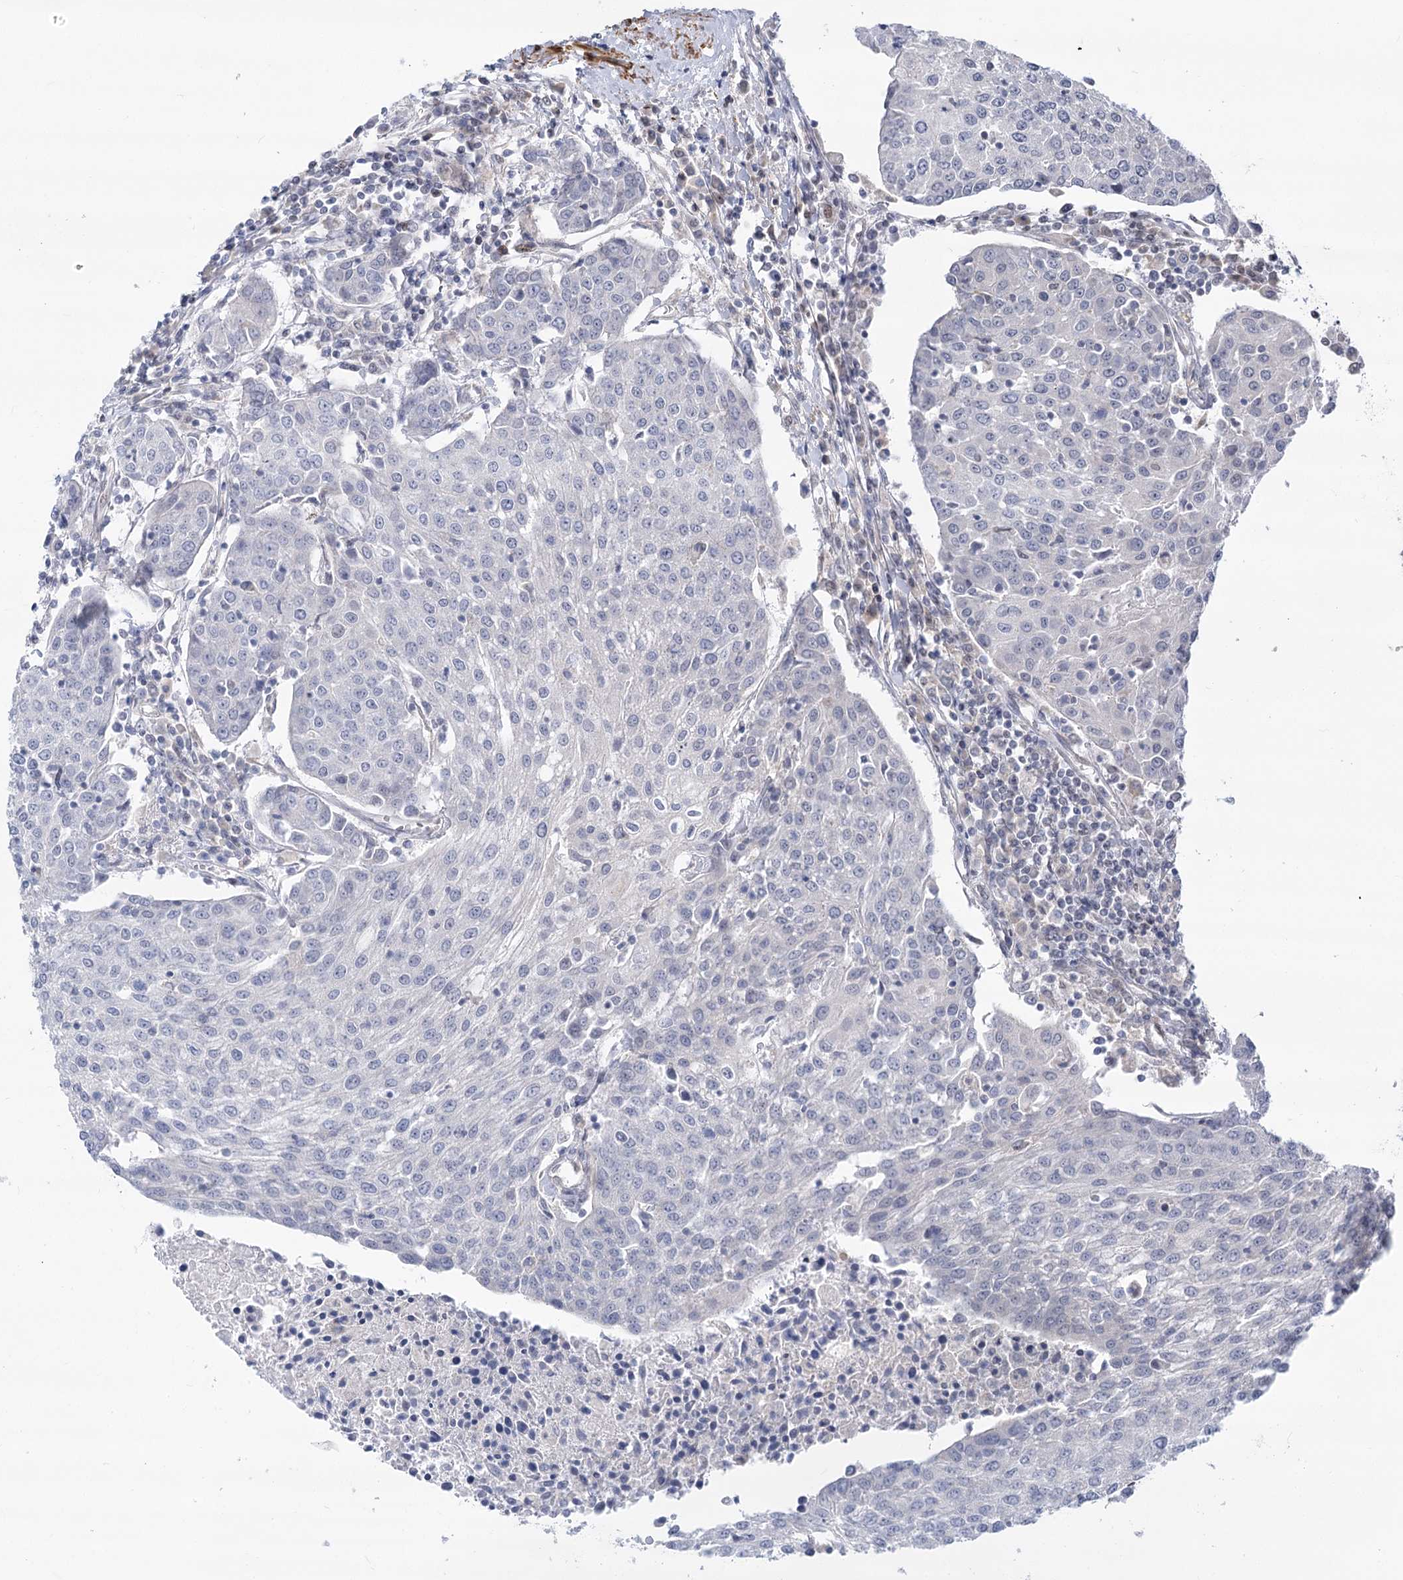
{"staining": {"intensity": "negative", "quantity": "none", "location": "none"}, "tissue": "urothelial cancer", "cell_type": "Tumor cells", "image_type": "cancer", "snomed": [{"axis": "morphology", "description": "Urothelial carcinoma, High grade"}, {"axis": "topography", "description": "Urinary bladder"}], "caption": "High power microscopy histopathology image of an immunohistochemistry (IHC) image of urothelial carcinoma (high-grade), revealing no significant expression in tumor cells.", "gene": "ARSI", "patient": {"sex": "female", "age": 85}}